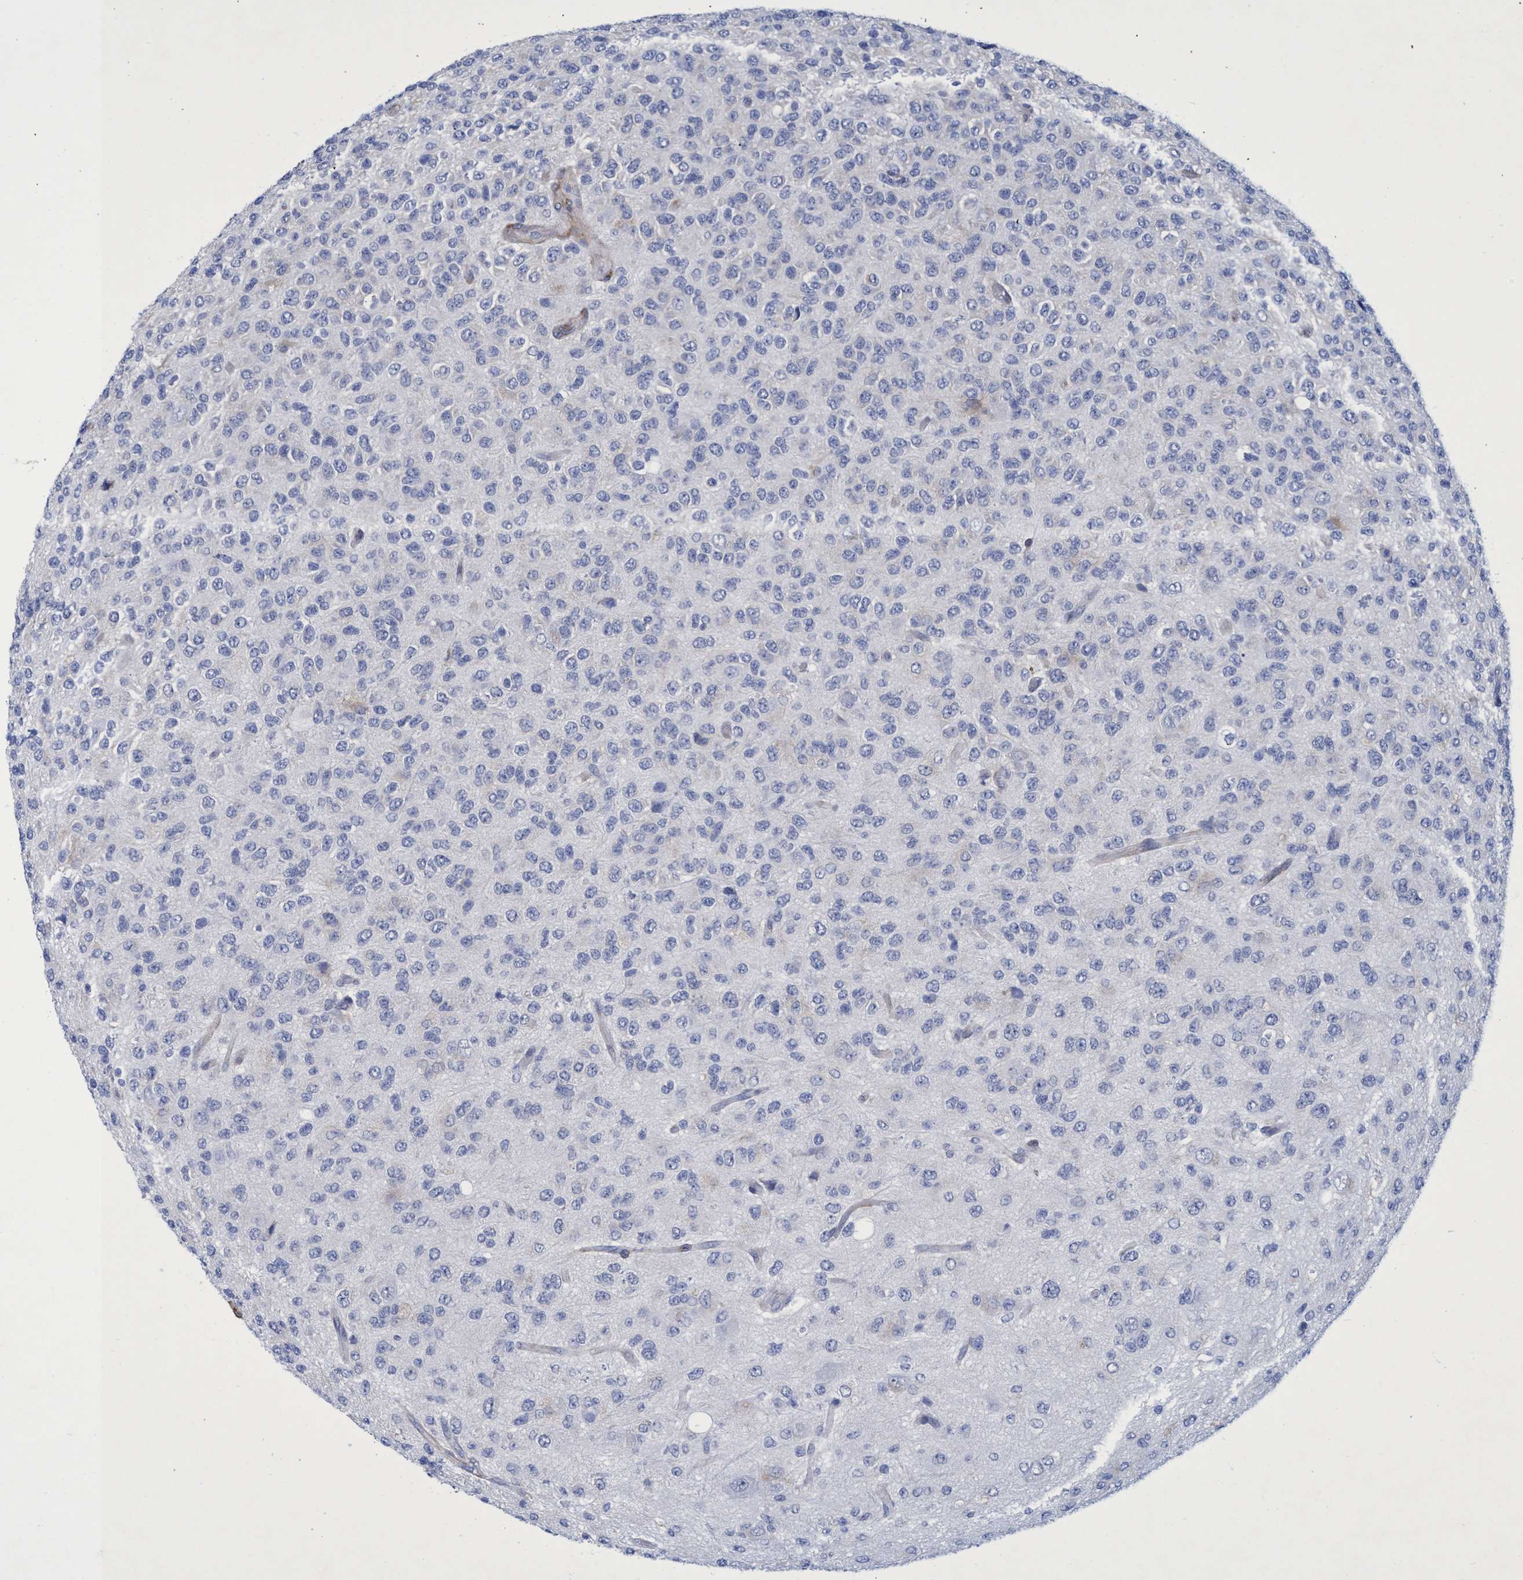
{"staining": {"intensity": "negative", "quantity": "none", "location": "none"}, "tissue": "glioma", "cell_type": "Tumor cells", "image_type": "cancer", "snomed": [{"axis": "morphology", "description": "Glioma, malignant, High grade"}, {"axis": "topography", "description": "pancreas cauda"}], "caption": "Glioma was stained to show a protein in brown. There is no significant expression in tumor cells. The staining is performed using DAB (3,3'-diaminobenzidine) brown chromogen with nuclei counter-stained in using hematoxylin.", "gene": "R3HCC1", "patient": {"sex": "male", "age": 60}}